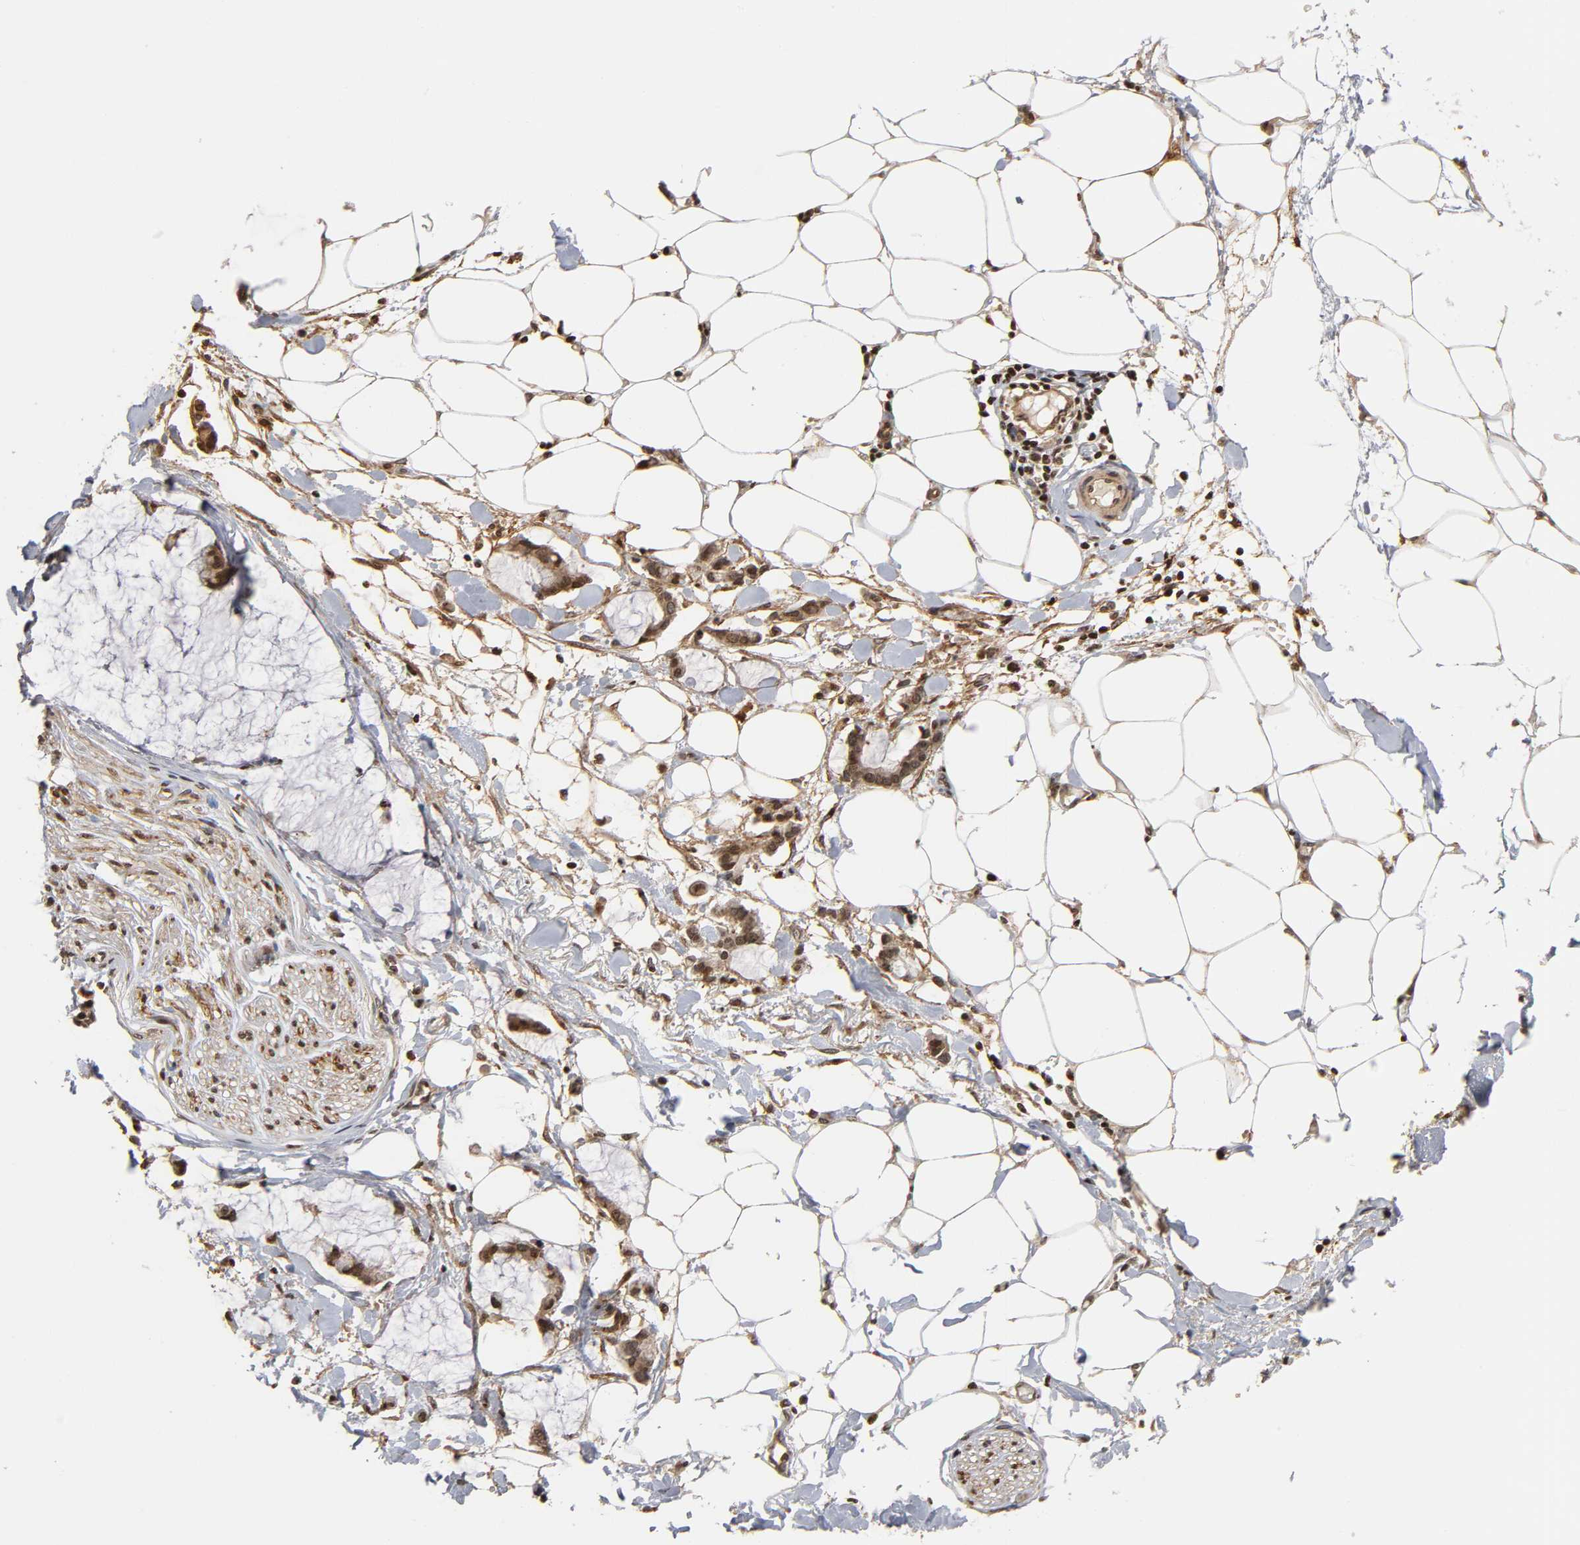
{"staining": {"intensity": "moderate", "quantity": ">75%", "location": "cytoplasmic/membranous,nuclear"}, "tissue": "adipose tissue", "cell_type": "Adipocytes", "image_type": "normal", "snomed": [{"axis": "morphology", "description": "Normal tissue, NOS"}, {"axis": "morphology", "description": "Adenocarcinoma, NOS"}, {"axis": "topography", "description": "Colon"}, {"axis": "topography", "description": "Peripheral nerve tissue"}], "caption": "Immunohistochemistry staining of unremarkable adipose tissue, which shows medium levels of moderate cytoplasmic/membranous,nuclear positivity in about >75% of adipocytes indicating moderate cytoplasmic/membranous,nuclear protein positivity. The staining was performed using DAB (brown) for protein detection and nuclei were counterstained in hematoxylin (blue).", "gene": "ITGAV", "patient": {"sex": "male", "age": 14}}